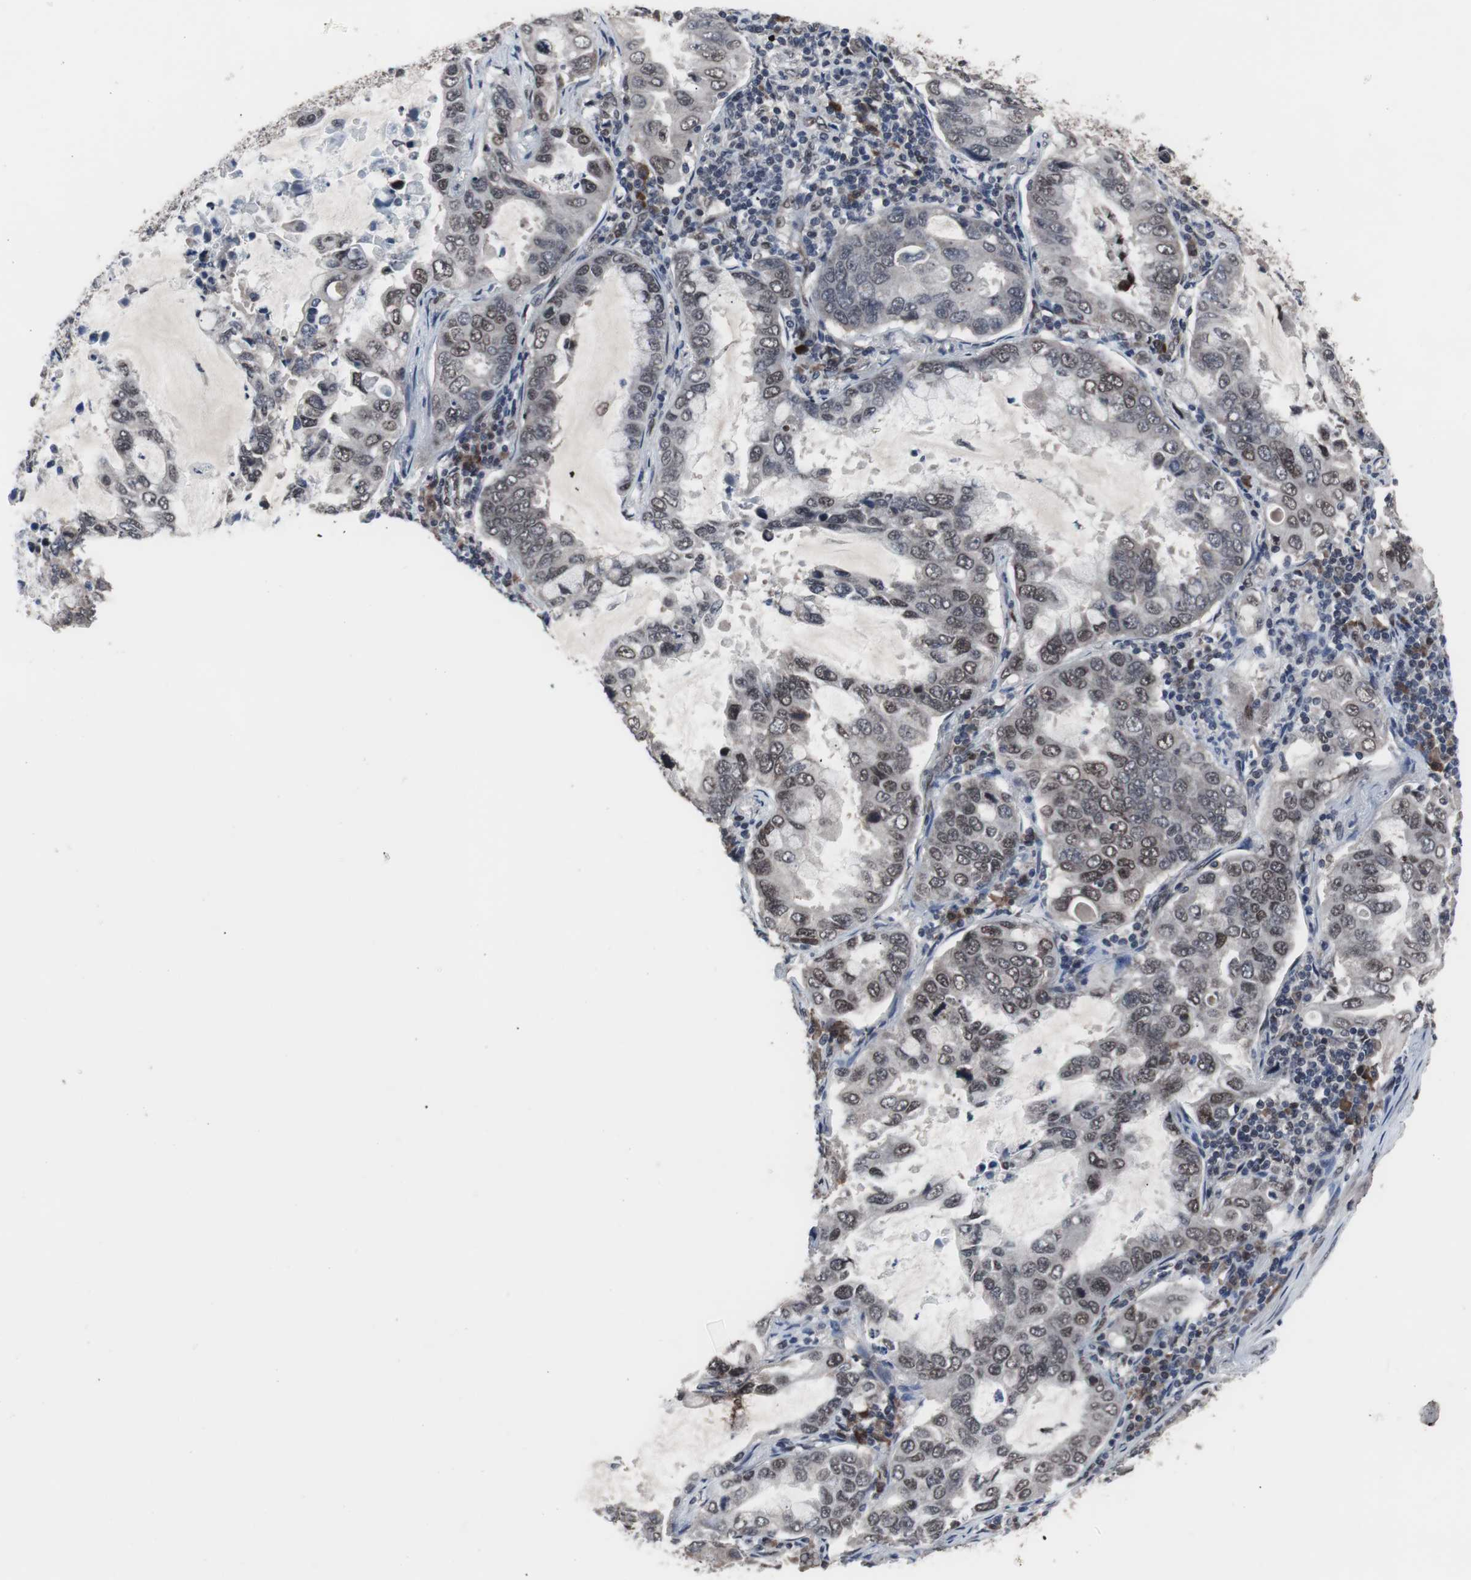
{"staining": {"intensity": "weak", "quantity": "25%-75%", "location": "nuclear"}, "tissue": "lung cancer", "cell_type": "Tumor cells", "image_type": "cancer", "snomed": [{"axis": "morphology", "description": "Adenocarcinoma, NOS"}, {"axis": "topography", "description": "Lung"}], "caption": "Tumor cells demonstrate low levels of weak nuclear expression in approximately 25%-75% of cells in lung cancer (adenocarcinoma).", "gene": "GTF2F2", "patient": {"sex": "male", "age": 64}}